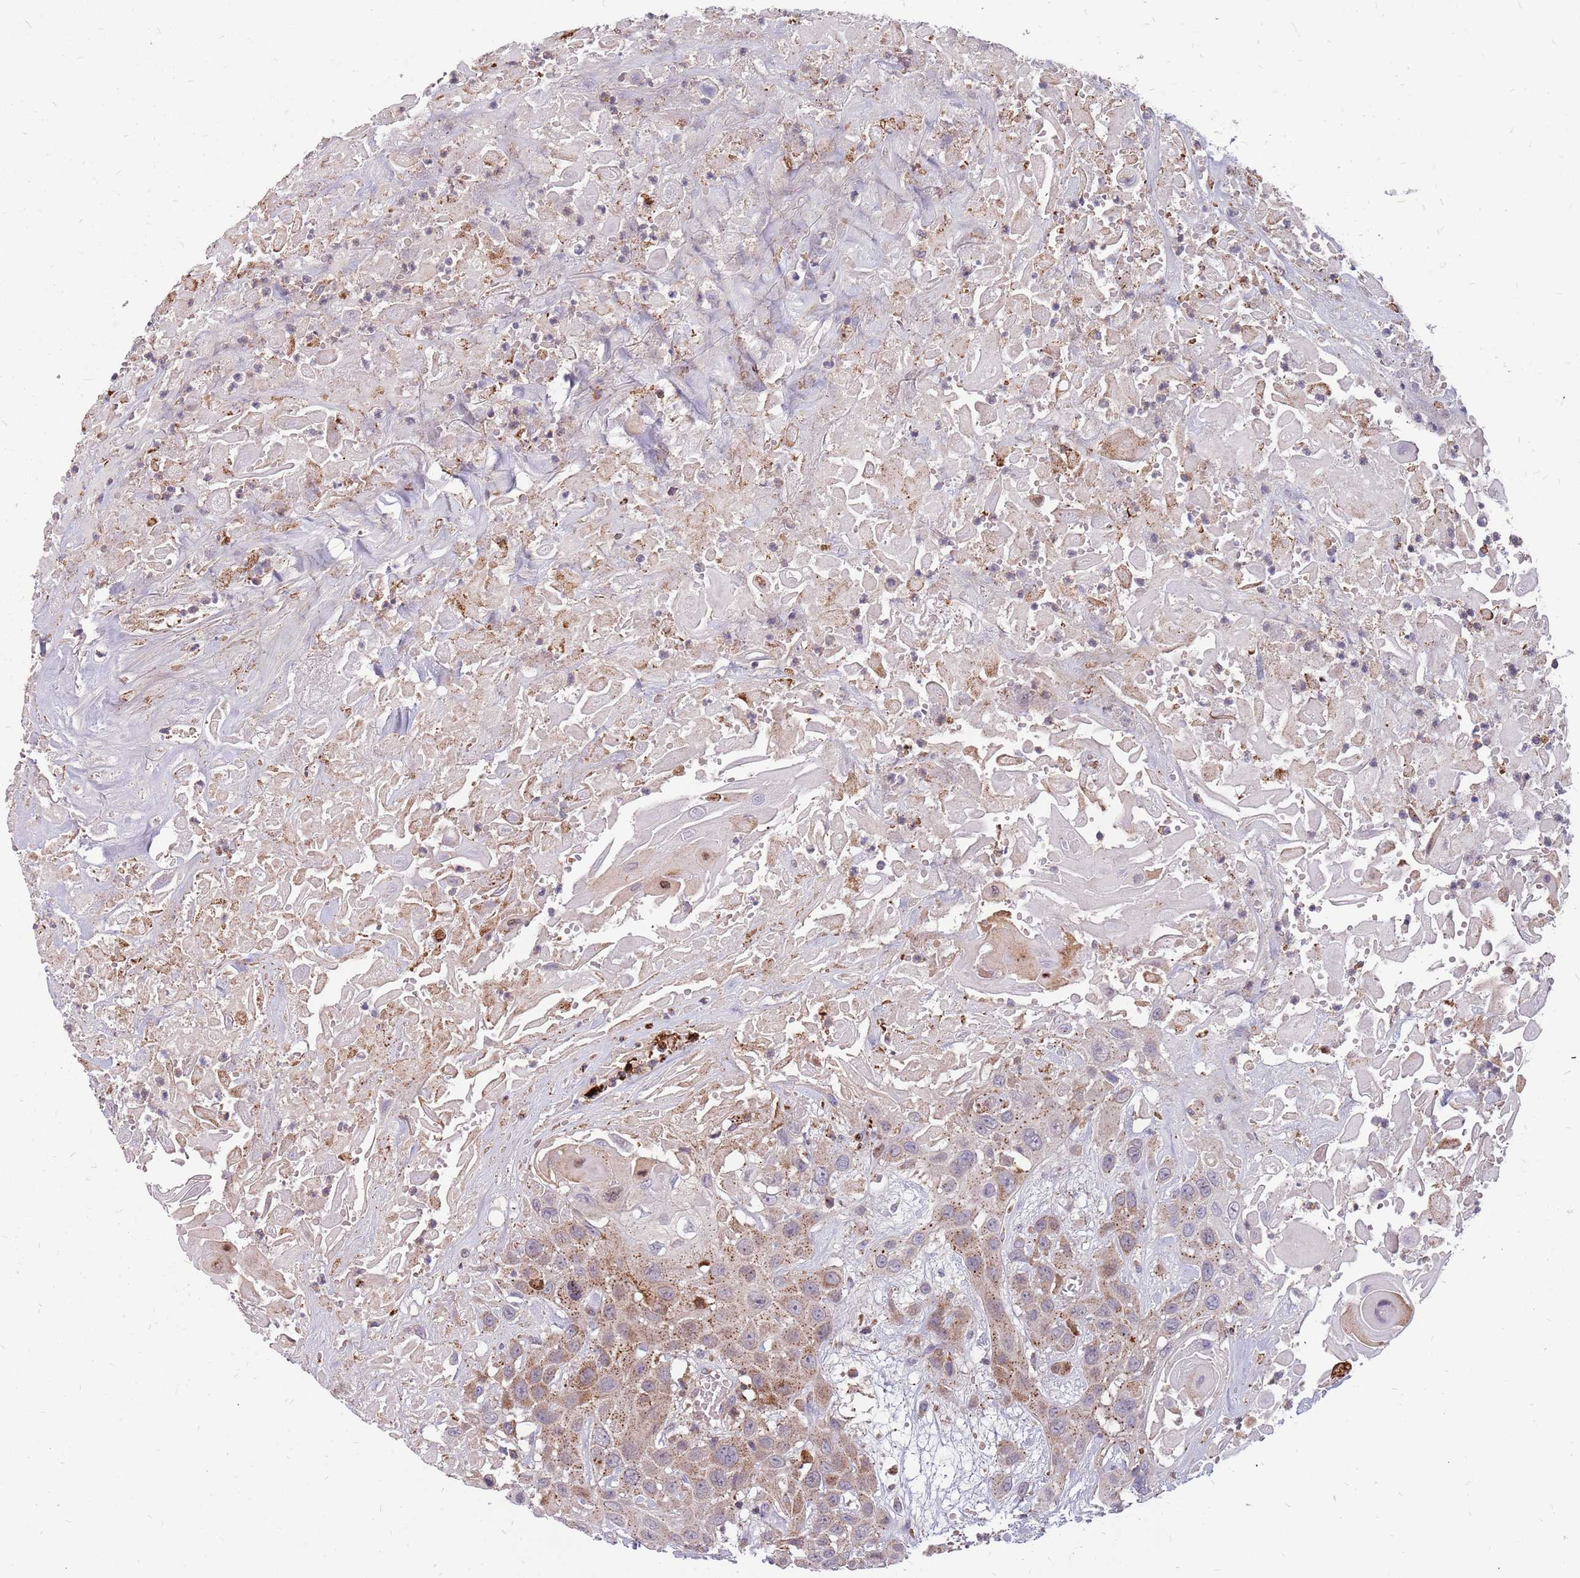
{"staining": {"intensity": "moderate", "quantity": "<25%", "location": "cytoplasmic/membranous"}, "tissue": "head and neck cancer", "cell_type": "Tumor cells", "image_type": "cancer", "snomed": [{"axis": "morphology", "description": "Squamous cell carcinoma, NOS"}, {"axis": "topography", "description": "Head-Neck"}], "caption": "IHC histopathology image of neoplastic tissue: human head and neck cancer (squamous cell carcinoma) stained using immunohistochemistry demonstrates low levels of moderate protein expression localized specifically in the cytoplasmic/membranous of tumor cells, appearing as a cytoplasmic/membranous brown color.", "gene": "NME4", "patient": {"sex": "male", "age": 81}}